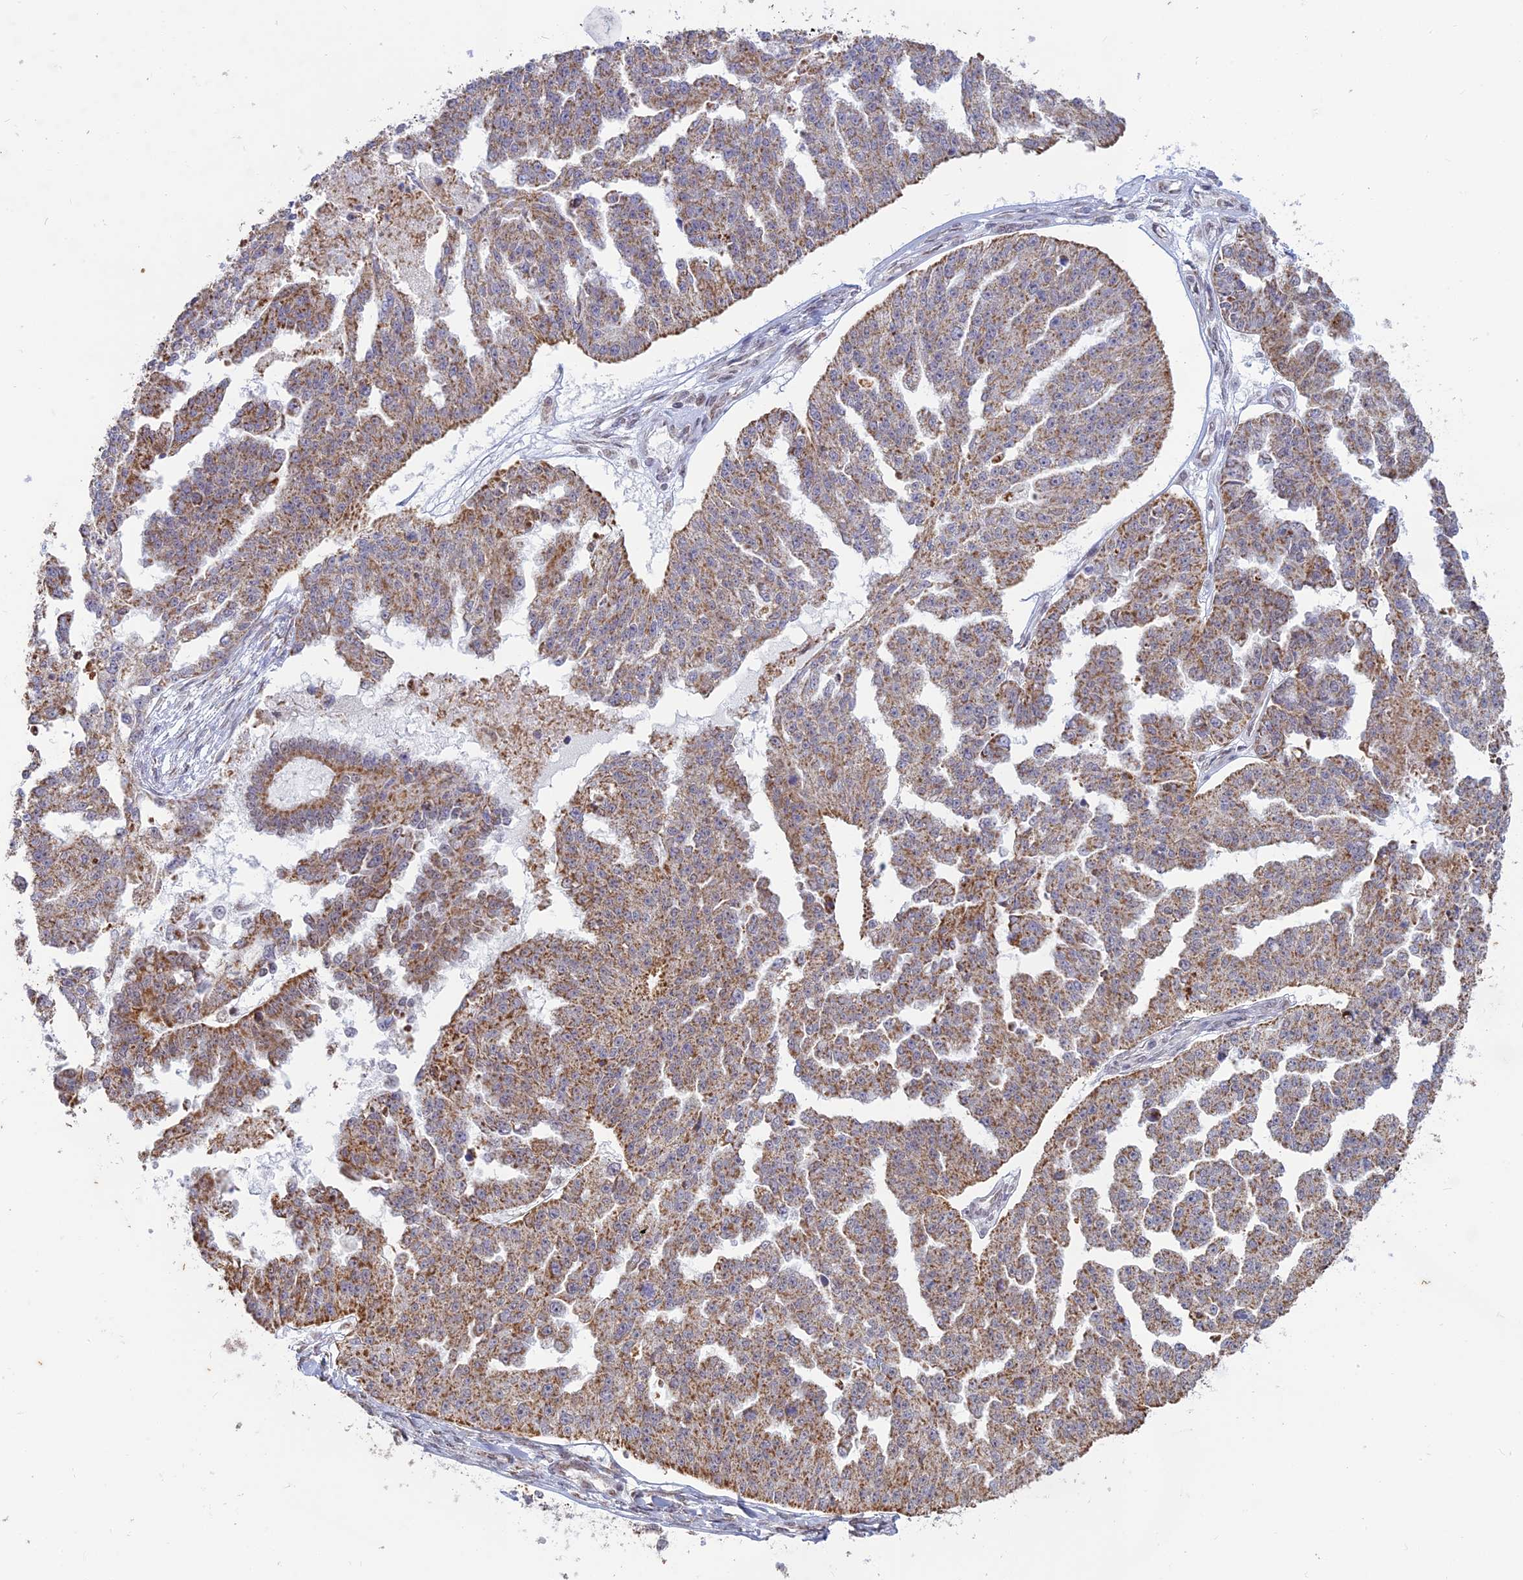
{"staining": {"intensity": "moderate", "quantity": ">75%", "location": "cytoplasmic/membranous"}, "tissue": "ovarian cancer", "cell_type": "Tumor cells", "image_type": "cancer", "snomed": [{"axis": "morphology", "description": "Cystadenocarcinoma, serous, NOS"}, {"axis": "topography", "description": "Ovary"}], "caption": "Immunohistochemistry histopathology image of neoplastic tissue: ovarian cancer stained using immunohistochemistry (IHC) reveals medium levels of moderate protein expression localized specifically in the cytoplasmic/membranous of tumor cells, appearing as a cytoplasmic/membranous brown color.", "gene": "ARHGAP40", "patient": {"sex": "female", "age": 58}}